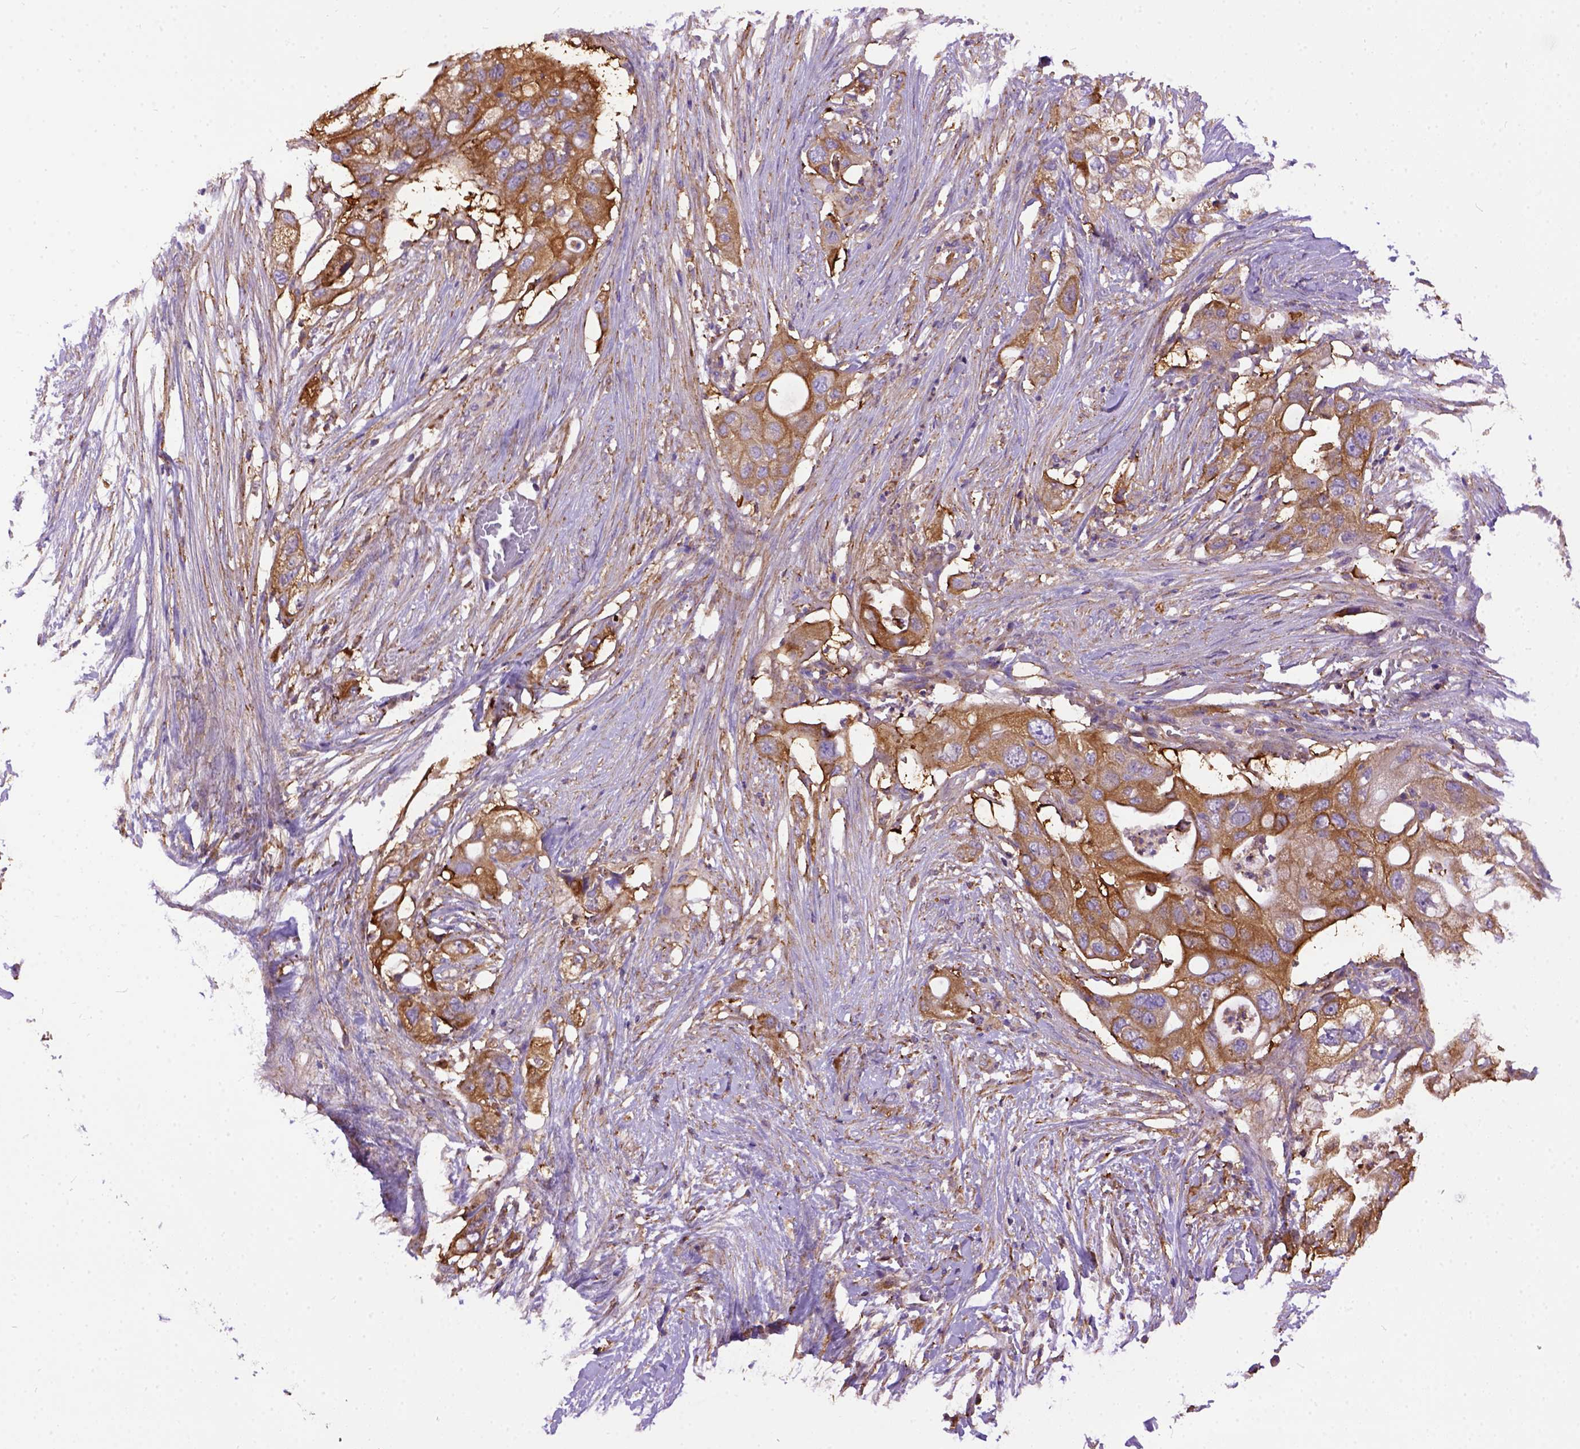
{"staining": {"intensity": "moderate", "quantity": ">75%", "location": "cytoplasmic/membranous"}, "tissue": "pancreatic cancer", "cell_type": "Tumor cells", "image_type": "cancer", "snomed": [{"axis": "morphology", "description": "Adenocarcinoma, NOS"}, {"axis": "topography", "description": "Pancreas"}], "caption": "Pancreatic cancer stained with DAB immunohistochemistry (IHC) displays medium levels of moderate cytoplasmic/membranous positivity in approximately >75% of tumor cells.", "gene": "MVP", "patient": {"sex": "female", "age": 72}}